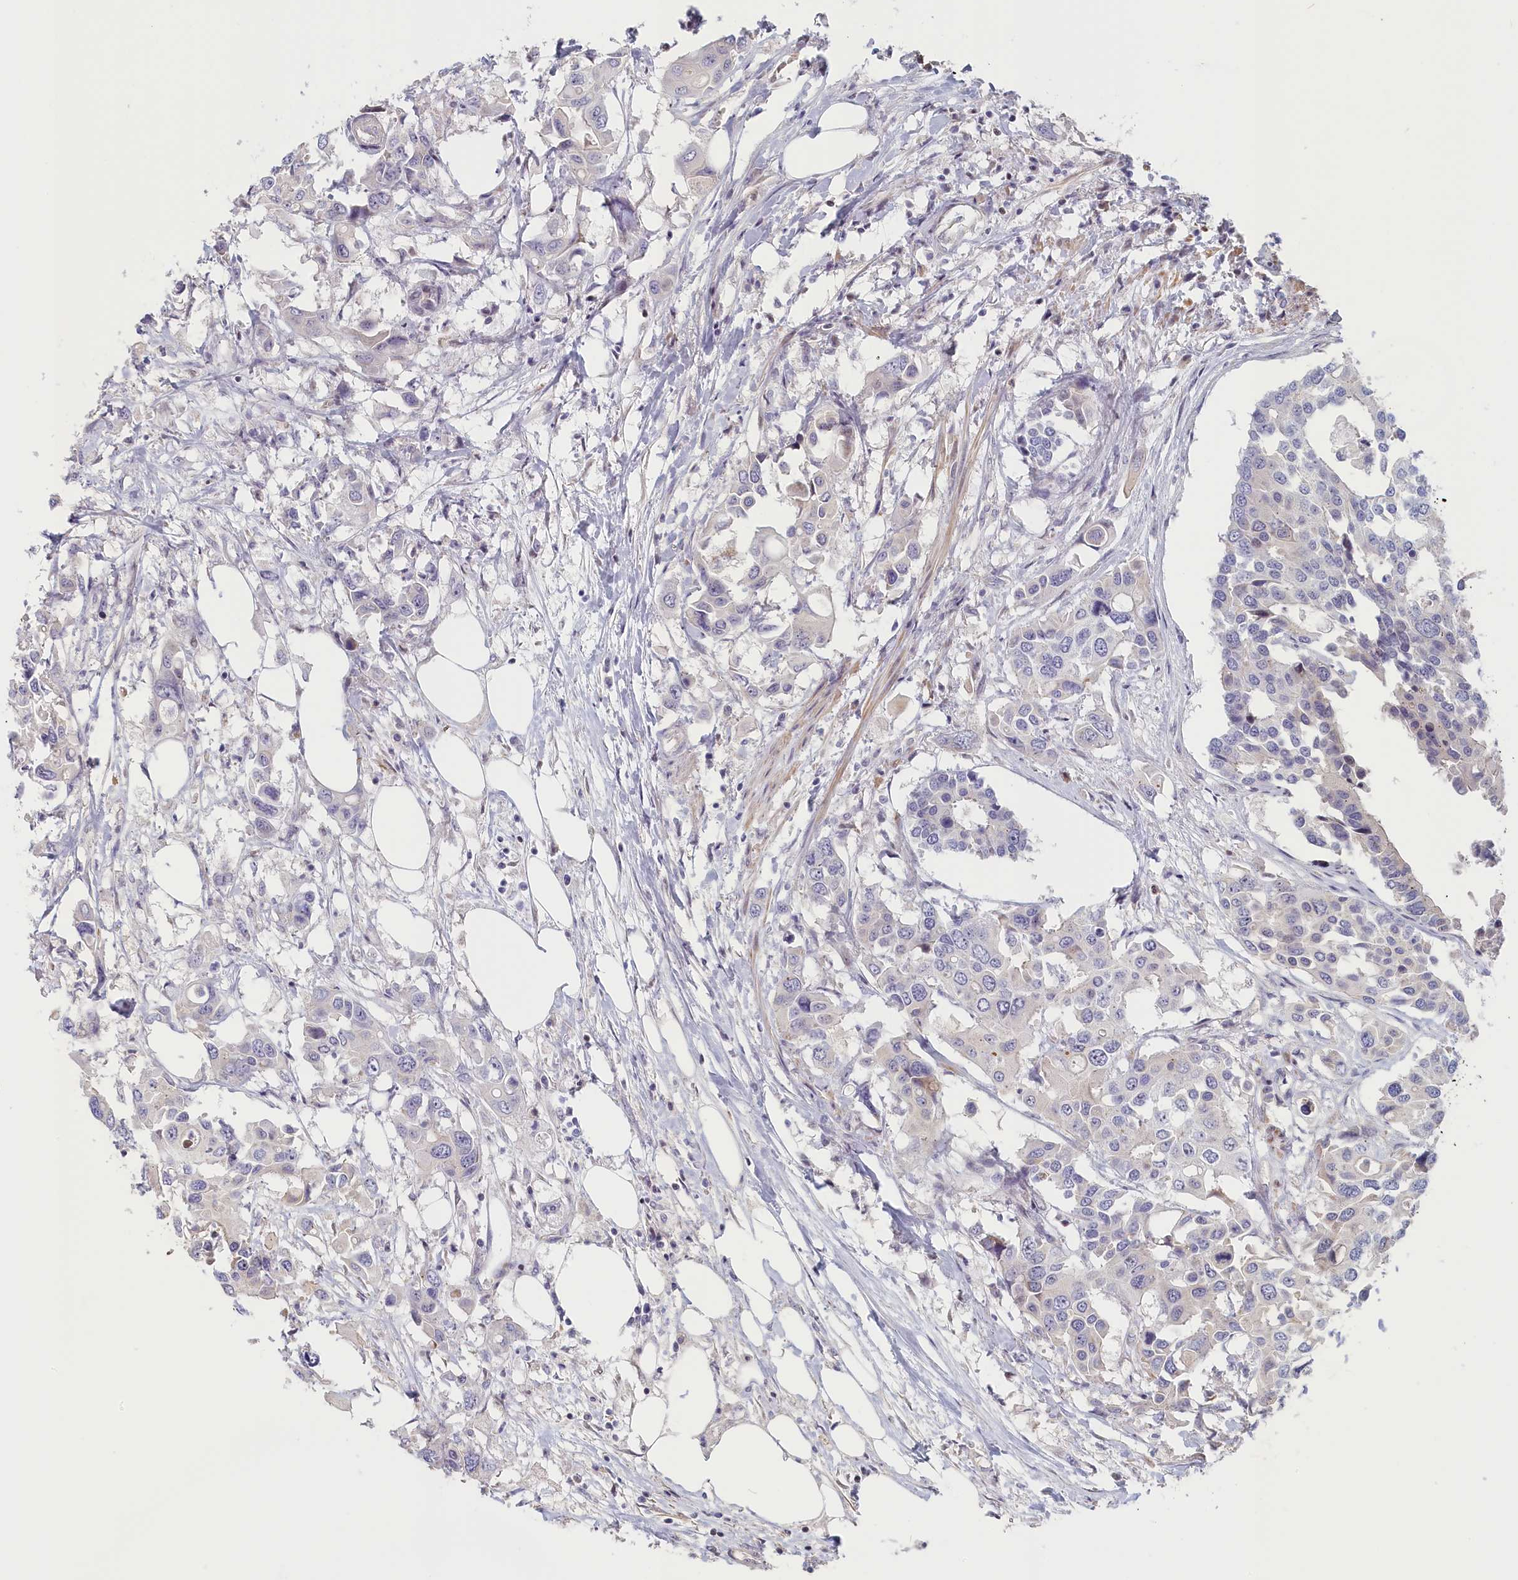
{"staining": {"intensity": "negative", "quantity": "none", "location": "none"}, "tissue": "colorectal cancer", "cell_type": "Tumor cells", "image_type": "cancer", "snomed": [{"axis": "morphology", "description": "Adenocarcinoma, NOS"}, {"axis": "topography", "description": "Colon"}], "caption": "Immunohistochemical staining of human colorectal adenocarcinoma shows no significant positivity in tumor cells.", "gene": "INTS4", "patient": {"sex": "male", "age": 77}}